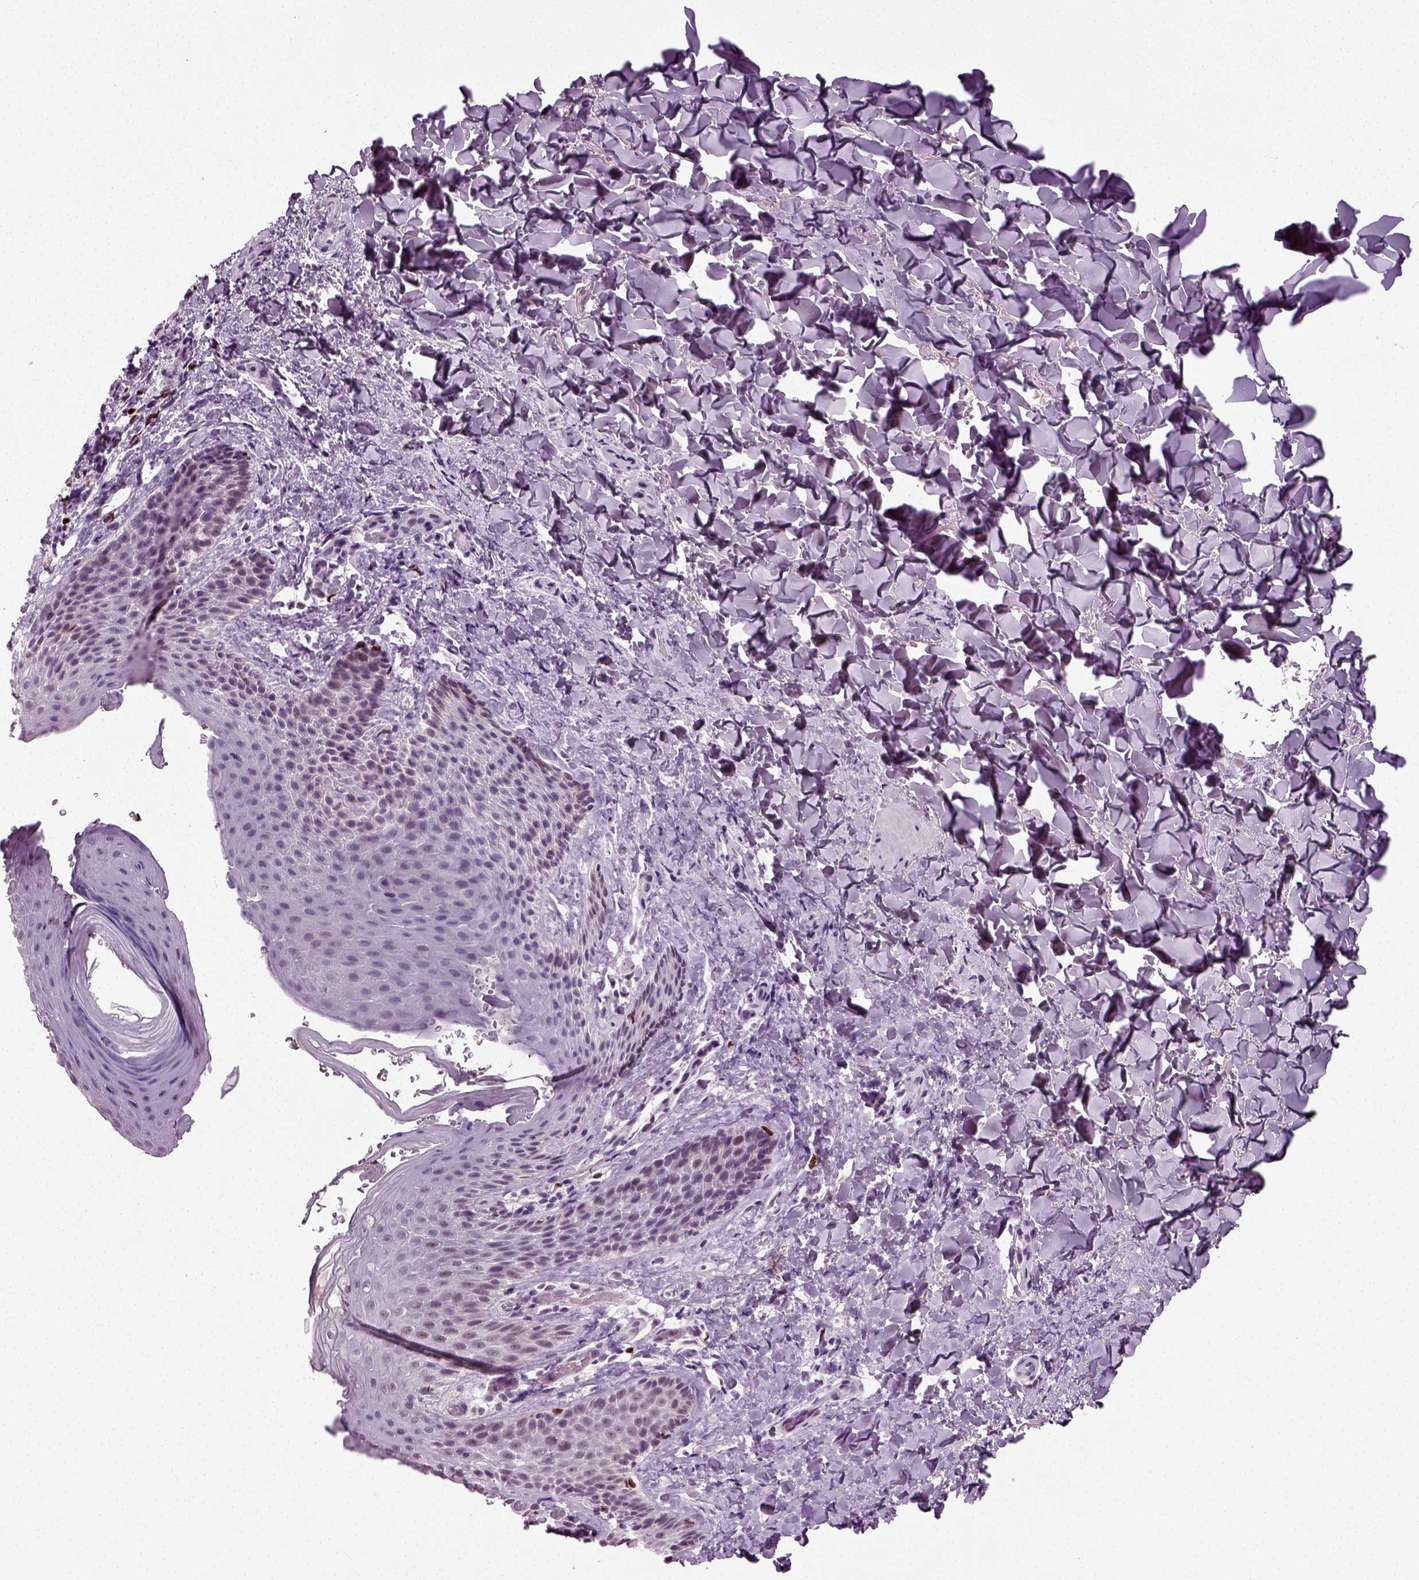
{"staining": {"intensity": "moderate", "quantity": "<25%", "location": "nuclear"}, "tissue": "skin", "cell_type": "Epidermal cells", "image_type": "normal", "snomed": [{"axis": "morphology", "description": "Normal tissue, NOS"}, {"axis": "topography", "description": "Anal"}], "caption": "Immunohistochemical staining of benign human skin reveals <25% levels of moderate nuclear protein positivity in approximately <25% of epidermal cells. (IHC, brightfield microscopy, high magnification).", "gene": "SYNGAP1", "patient": {"sex": "male", "age": 36}}